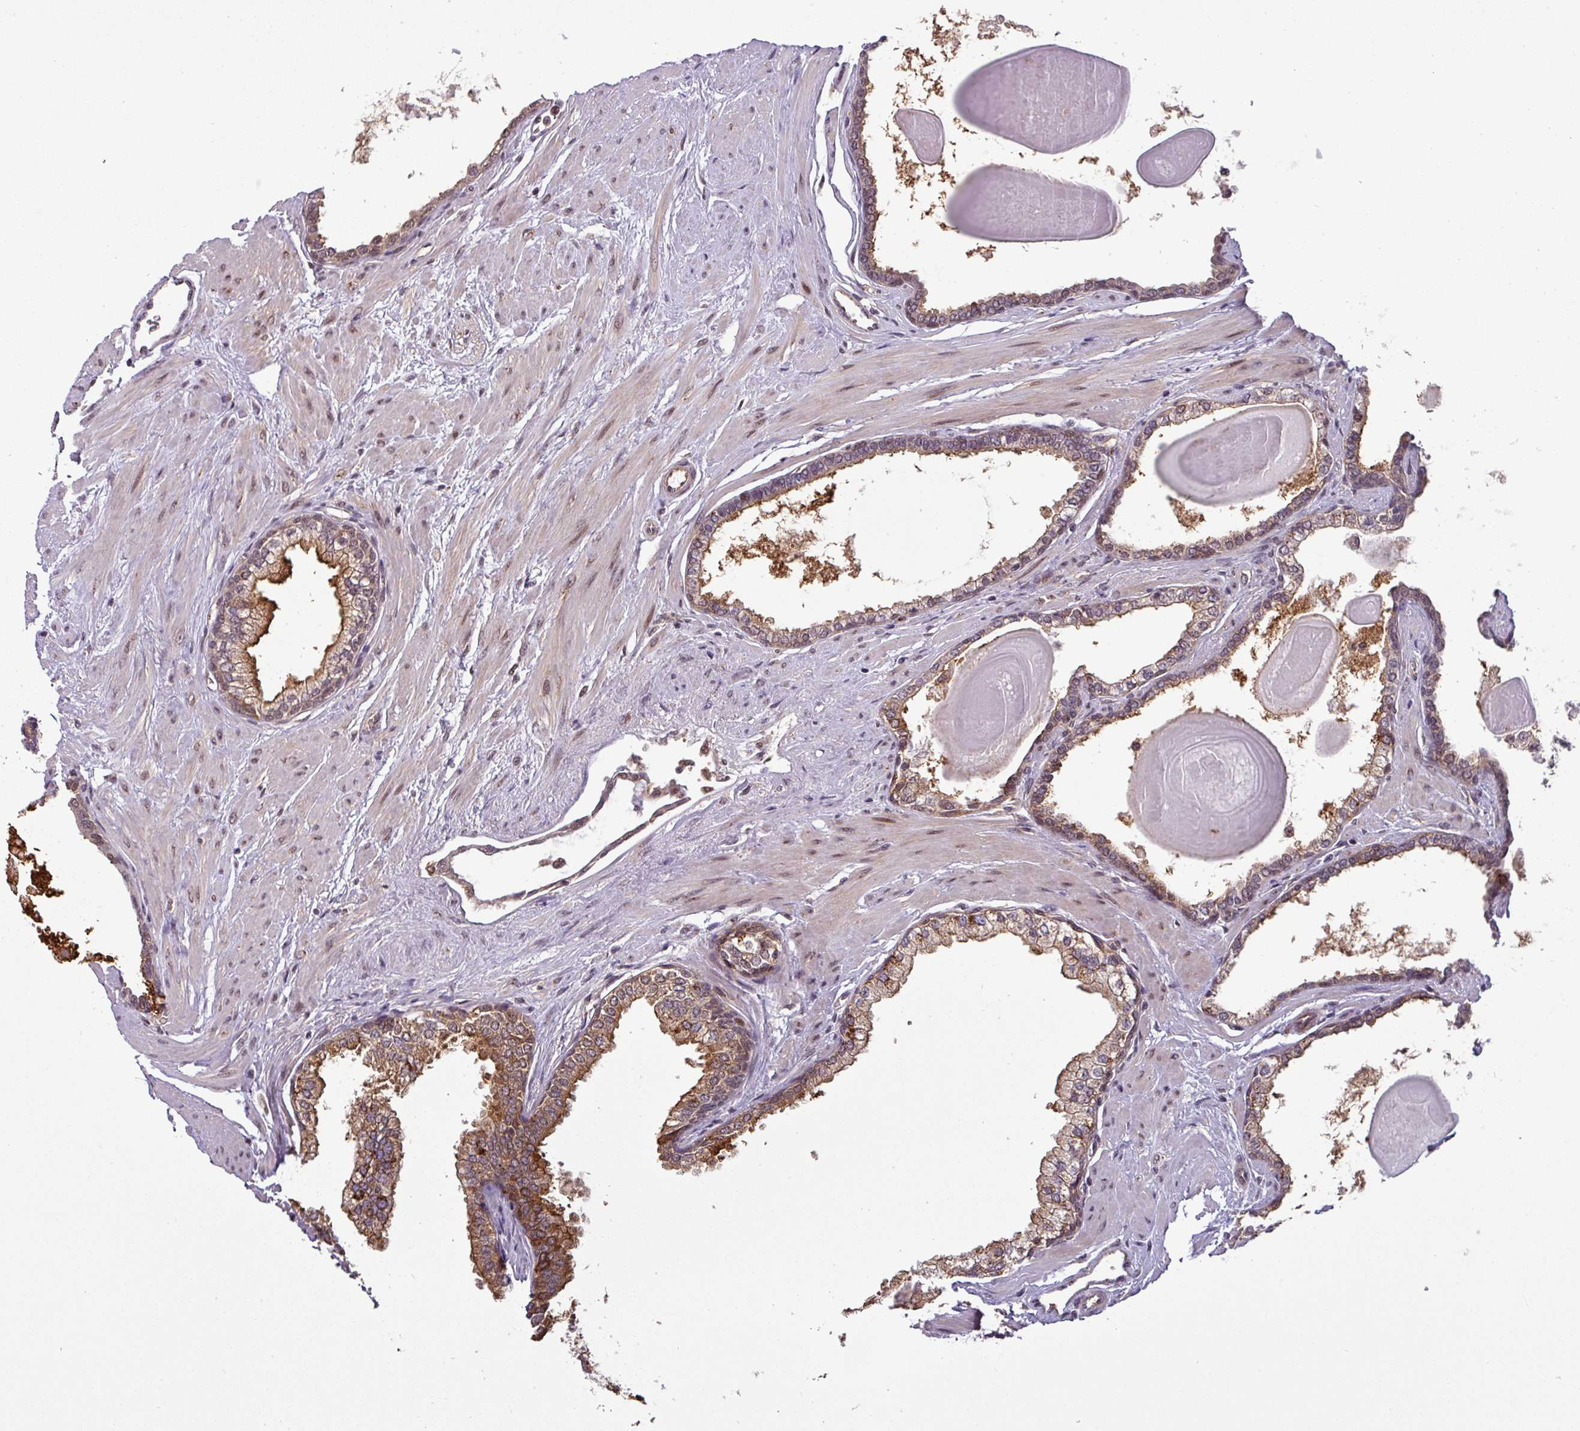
{"staining": {"intensity": "moderate", "quantity": "25%-75%", "location": "cytoplasmic/membranous"}, "tissue": "prostate", "cell_type": "Glandular cells", "image_type": "normal", "snomed": [{"axis": "morphology", "description": "Normal tissue, NOS"}, {"axis": "topography", "description": "Prostate"}], "caption": "Immunohistochemistry (IHC) (DAB (3,3'-diaminobenzidine)) staining of normal human prostate shows moderate cytoplasmic/membranous protein expression in approximately 25%-75% of glandular cells.", "gene": "NPFFR1", "patient": {"sex": "male", "age": 57}}